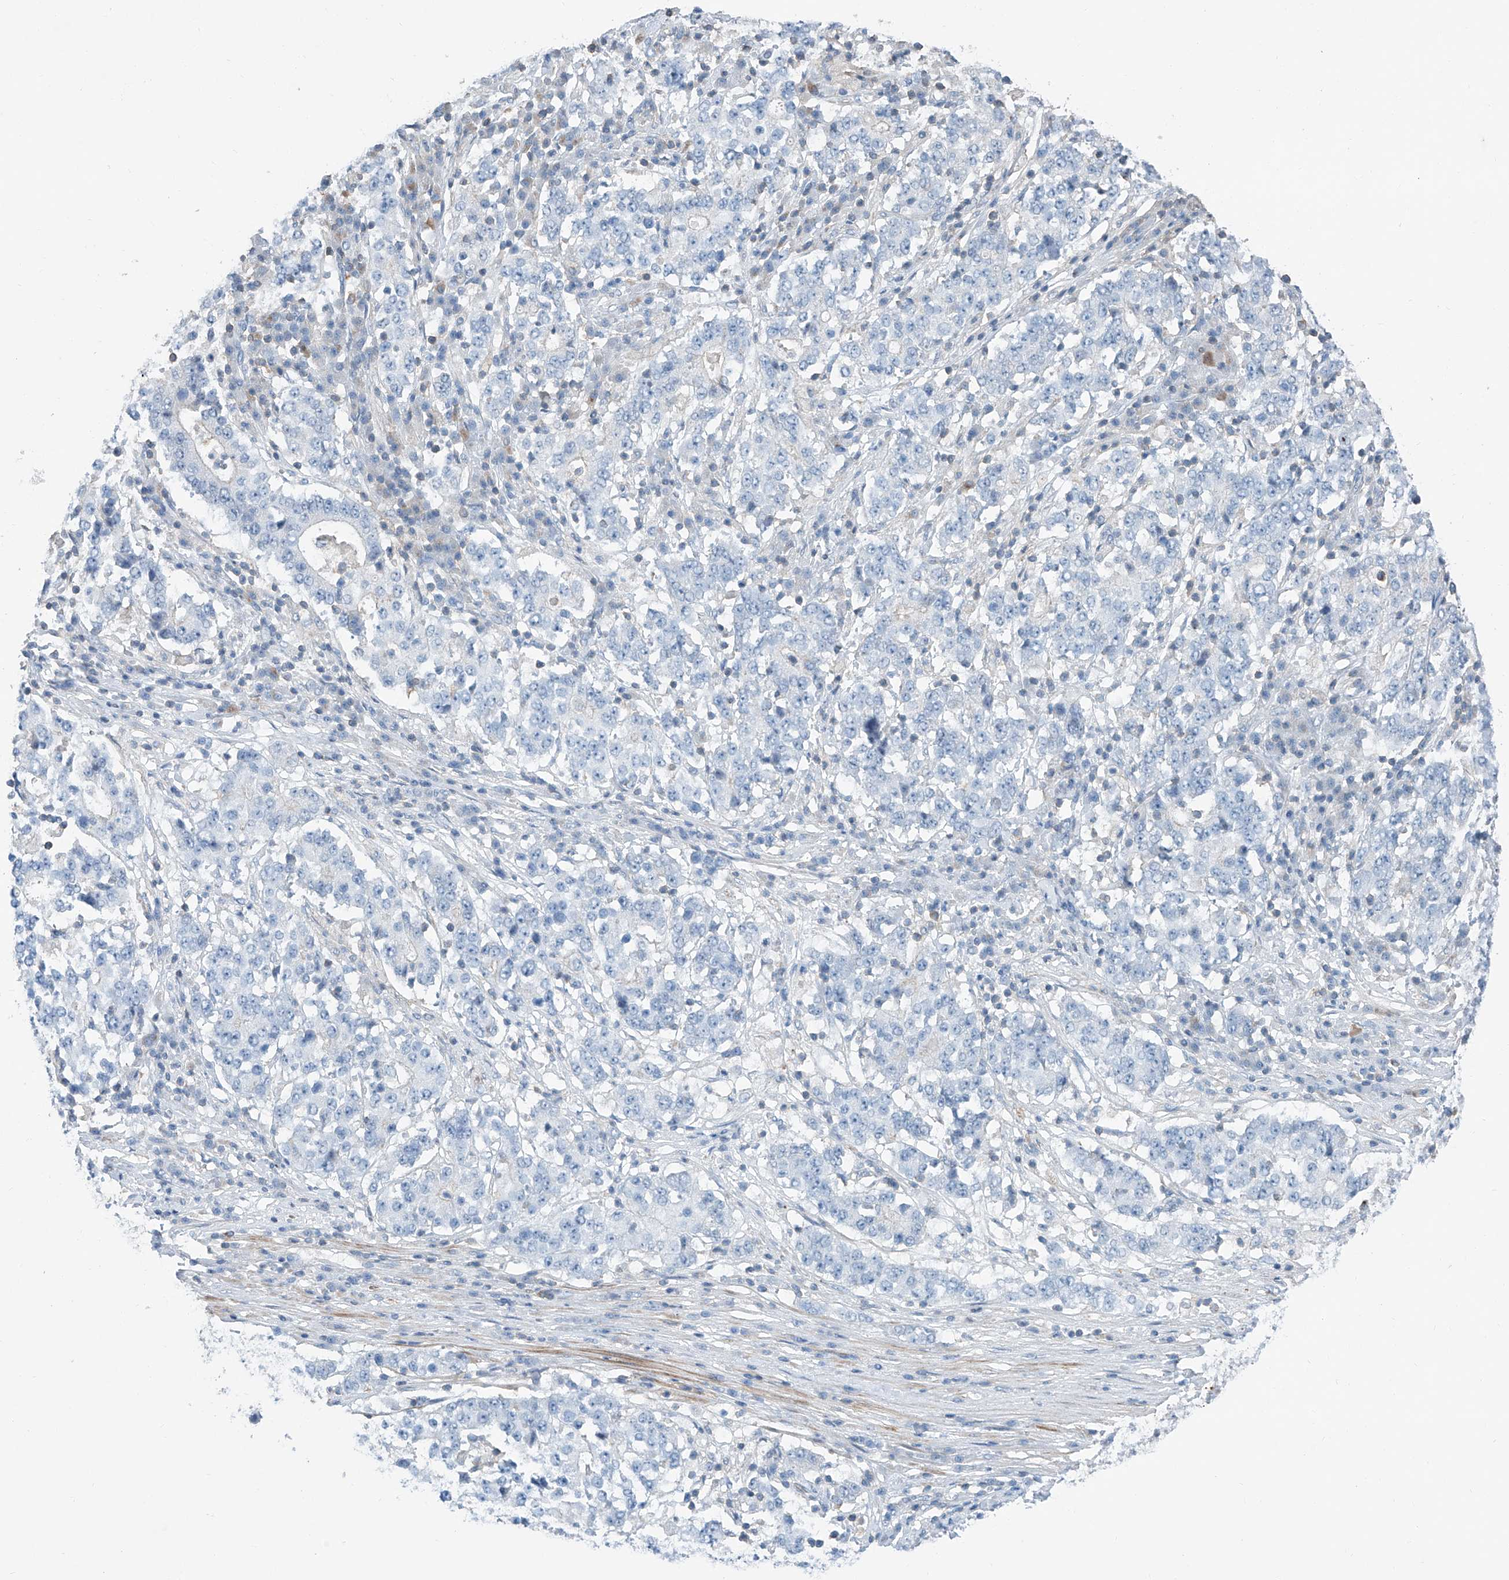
{"staining": {"intensity": "negative", "quantity": "none", "location": "none"}, "tissue": "stomach cancer", "cell_type": "Tumor cells", "image_type": "cancer", "snomed": [{"axis": "morphology", "description": "Adenocarcinoma, NOS"}, {"axis": "topography", "description": "Stomach"}], "caption": "Stomach adenocarcinoma stained for a protein using immunohistochemistry reveals no staining tumor cells.", "gene": "ANKRD34A", "patient": {"sex": "male", "age": 59}}